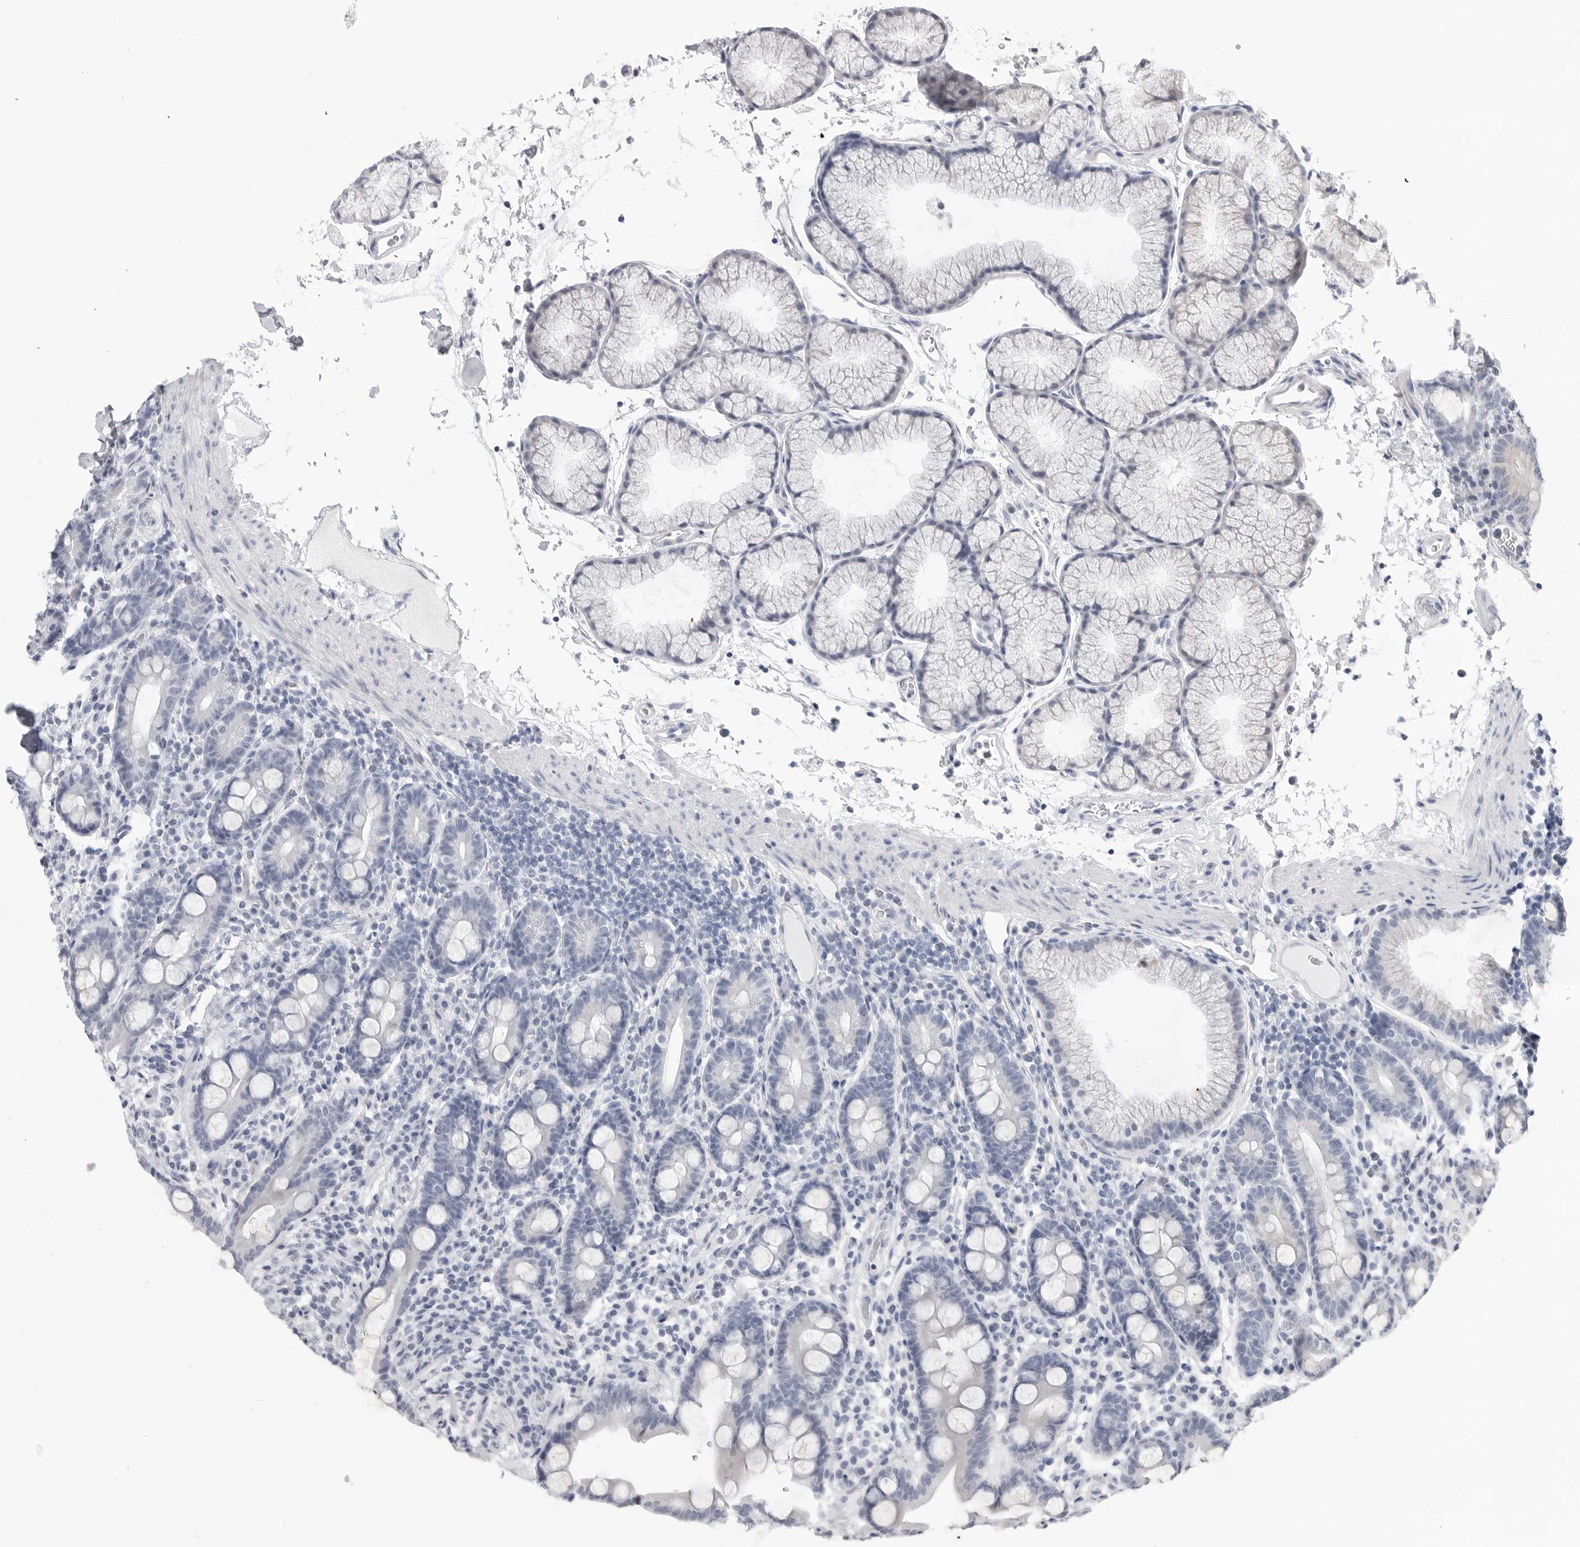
{"staining": {"intensity": "negative", "quantity": "none", "location": "none"}, "tissue": "duodenum", "cell_type": "Glandular cells", "image_type": "normal", "snomed": [{"axis": "morphology", "description": "Normal tissue, NOS"}, {"axis": "topography", "description": "Duodenum"}], "caption": "The photomicrograph demonstrates no significant staining in glandular cells of duodenum.", "gene": "PGA3", "patient": {"sex": "male", "age": 54}}